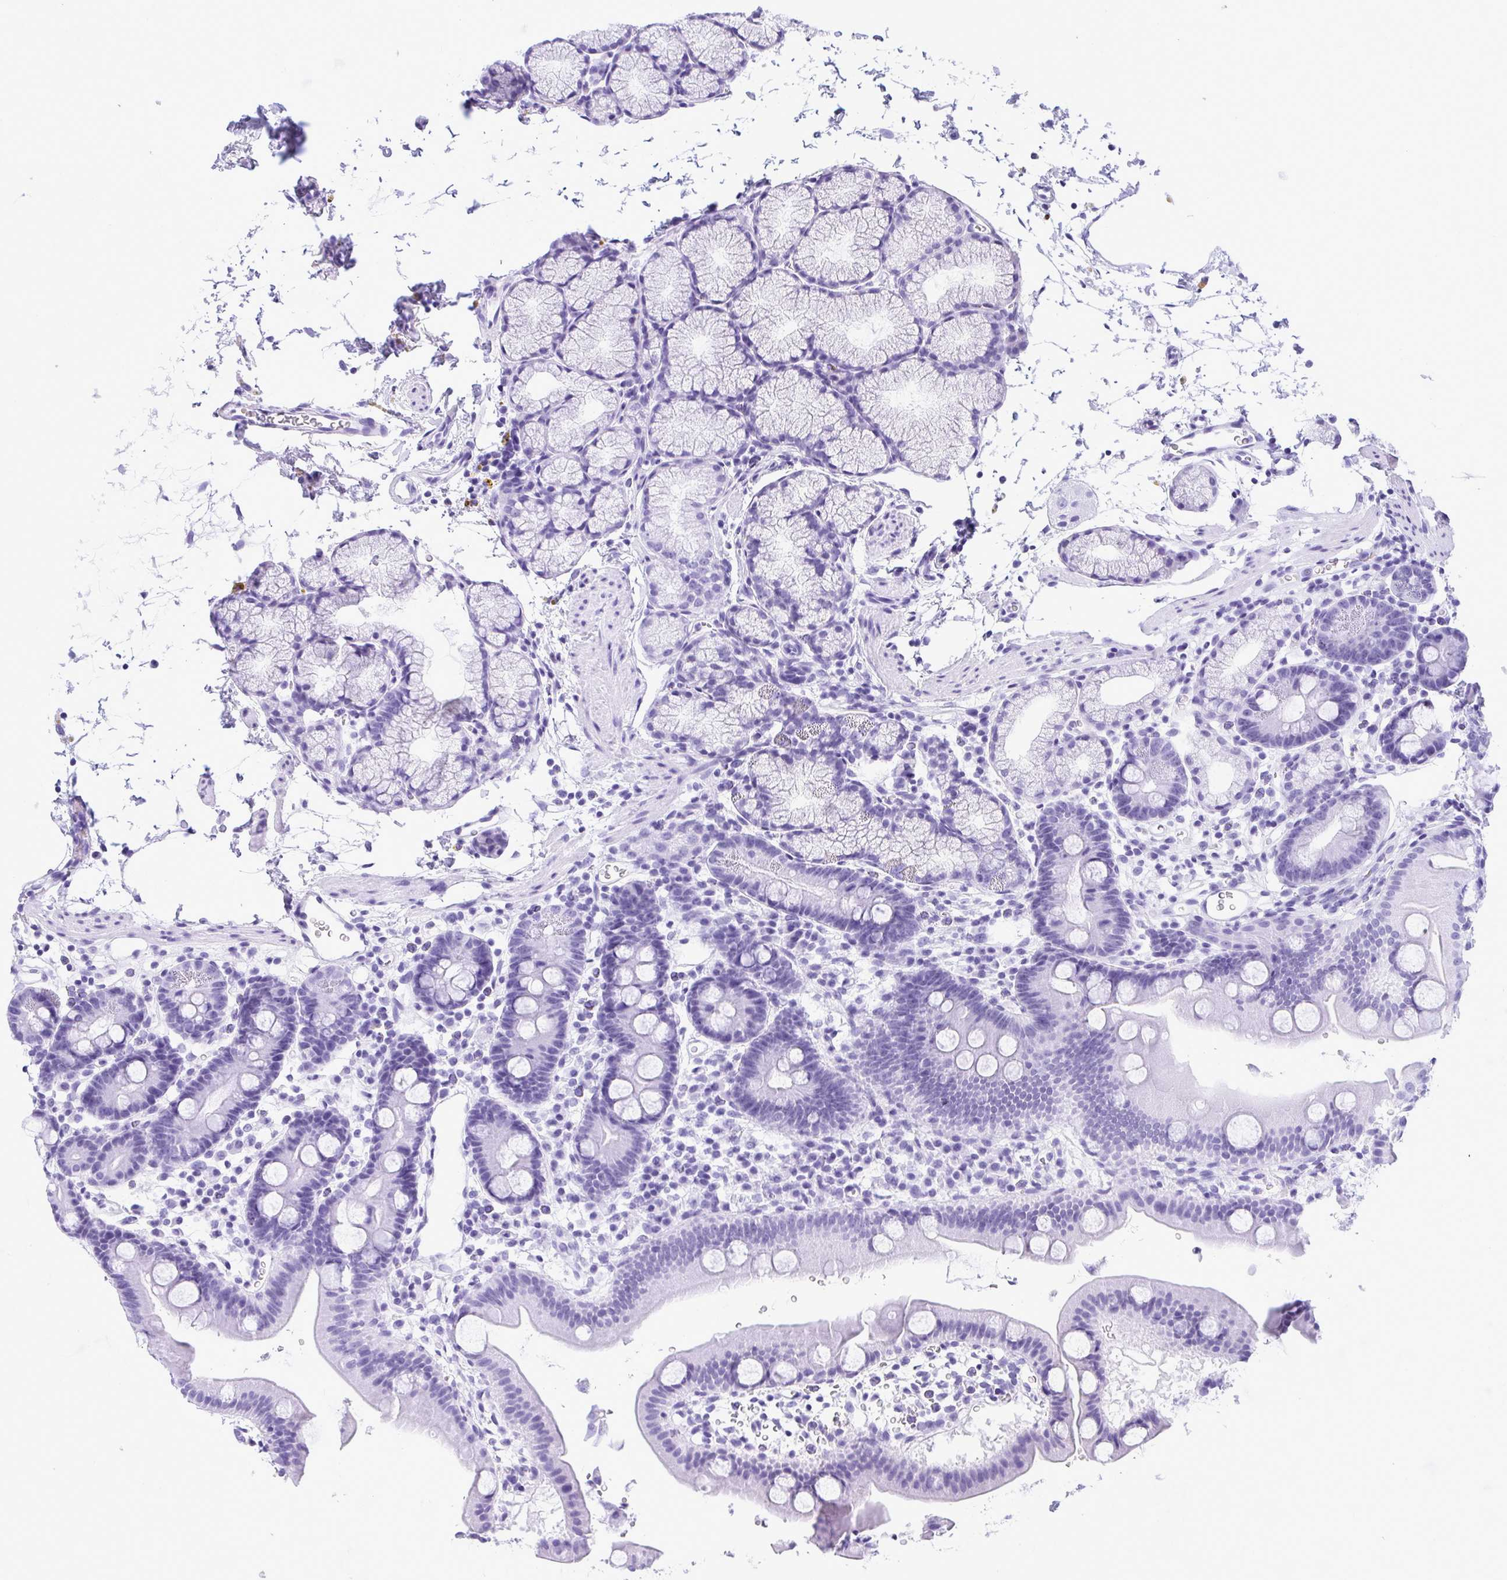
{"staining": {"intensity": "negative", "quantity": "none", "location": "none"}, "tissue": "duodenum", "cell_type": "Glandular cells", "image_type": "normal", "snomed": [{"axis": "morphology", "description": "Normal tissue, NOS"}, {"axis": "topography", "description": "Duodenum"}], "caption": "The immunohistochemistry (IHC) photomicrograph has no significant expression in glandular cells of duodenum. (DAB IHC with hematoxylin counter stain).", "gene": "THOP1", "patient": {"sex": "male", "age": 59}}